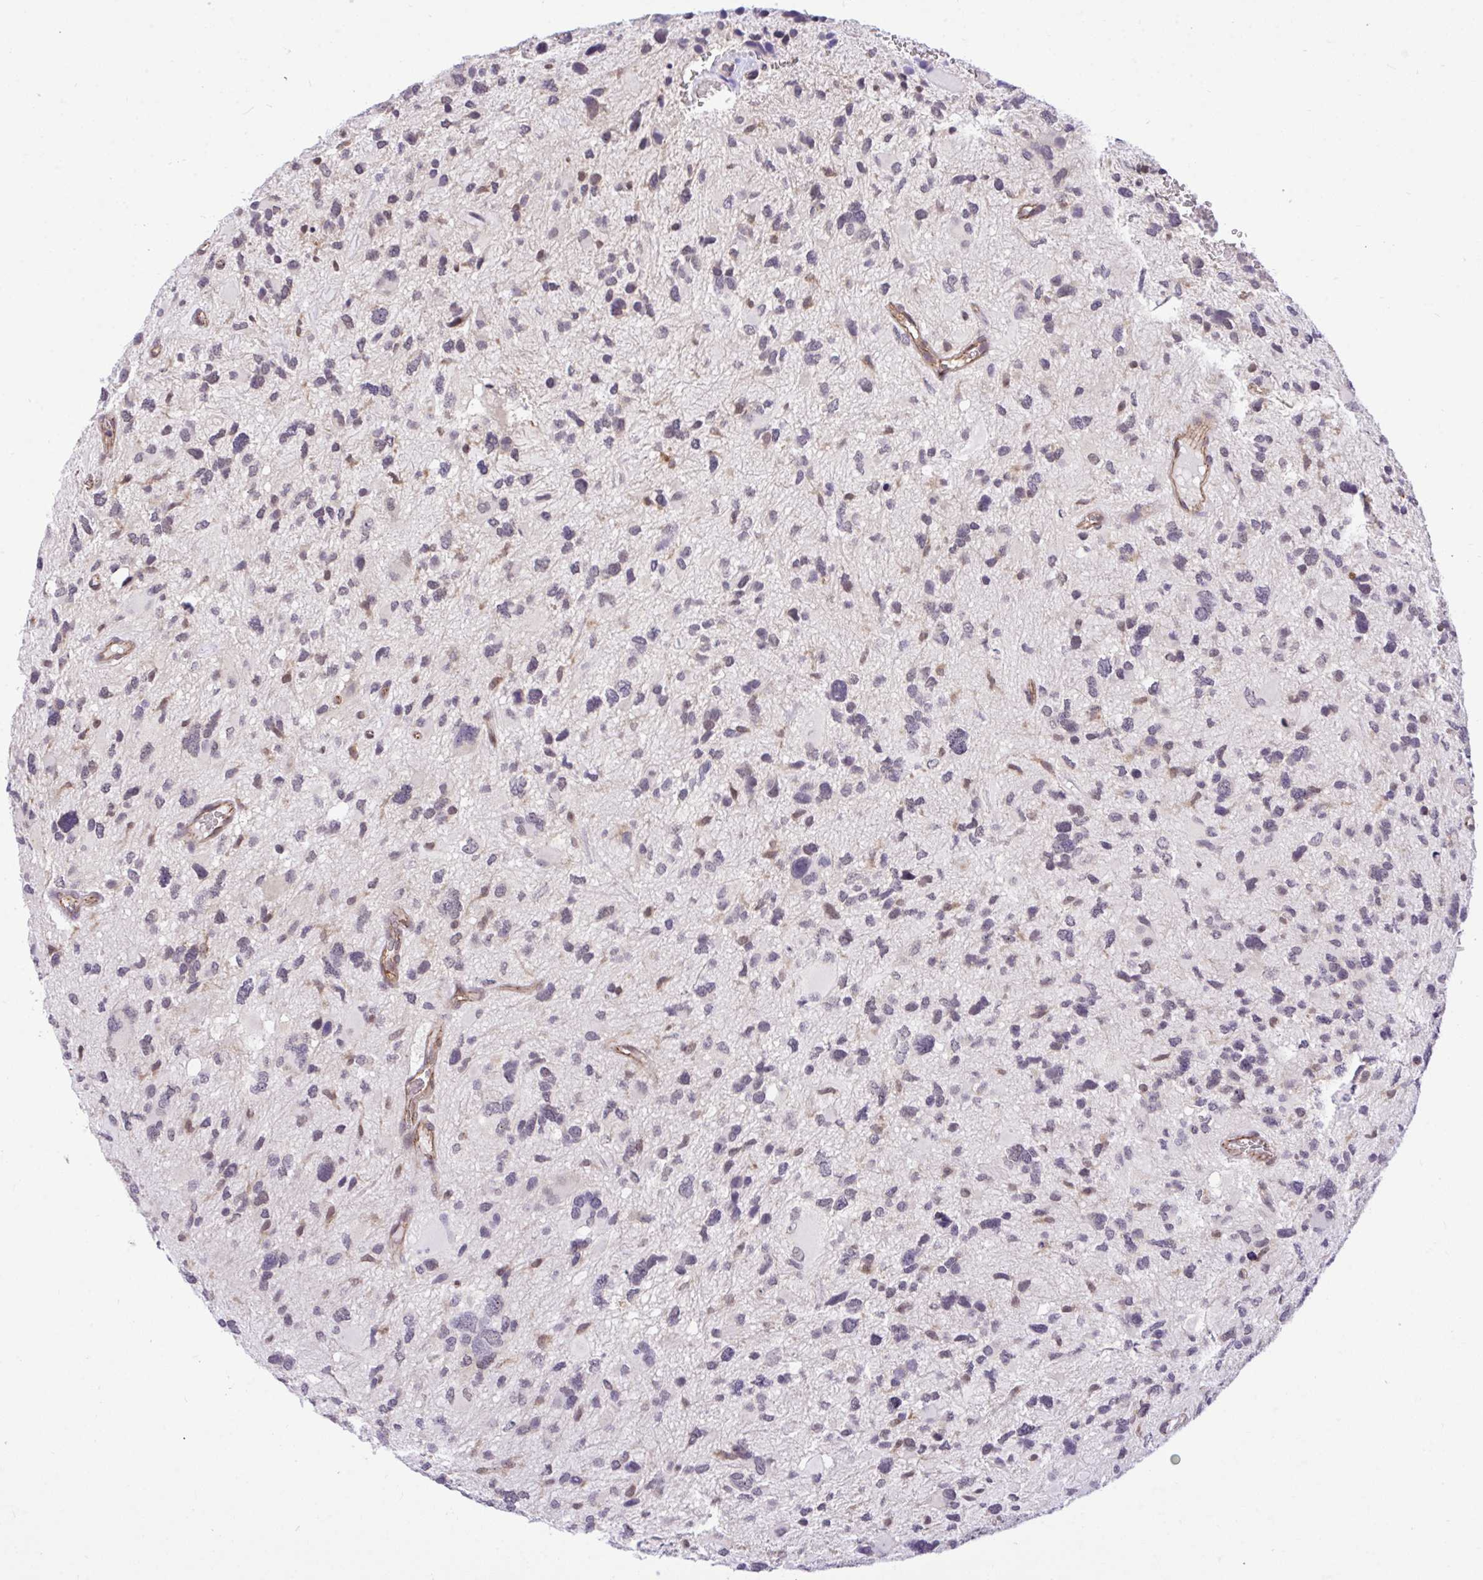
{"staining": {"intensity": "negative", "quantity": "none", "location": "none"}, "tissue": "glioma", "cell_type": "Tumor cells", "image_type": "cancer", "snomed": [{"axis": "morphology", "description": "Glioma, malignant, High grade"}, {"axis": "topography", "description": "Brain"}], "caption": "Protein analysis of glioma shows no significant staining in tumor cells.", "gene": "PPP1CA", "patient": {"sex": "female", "age": 11}}